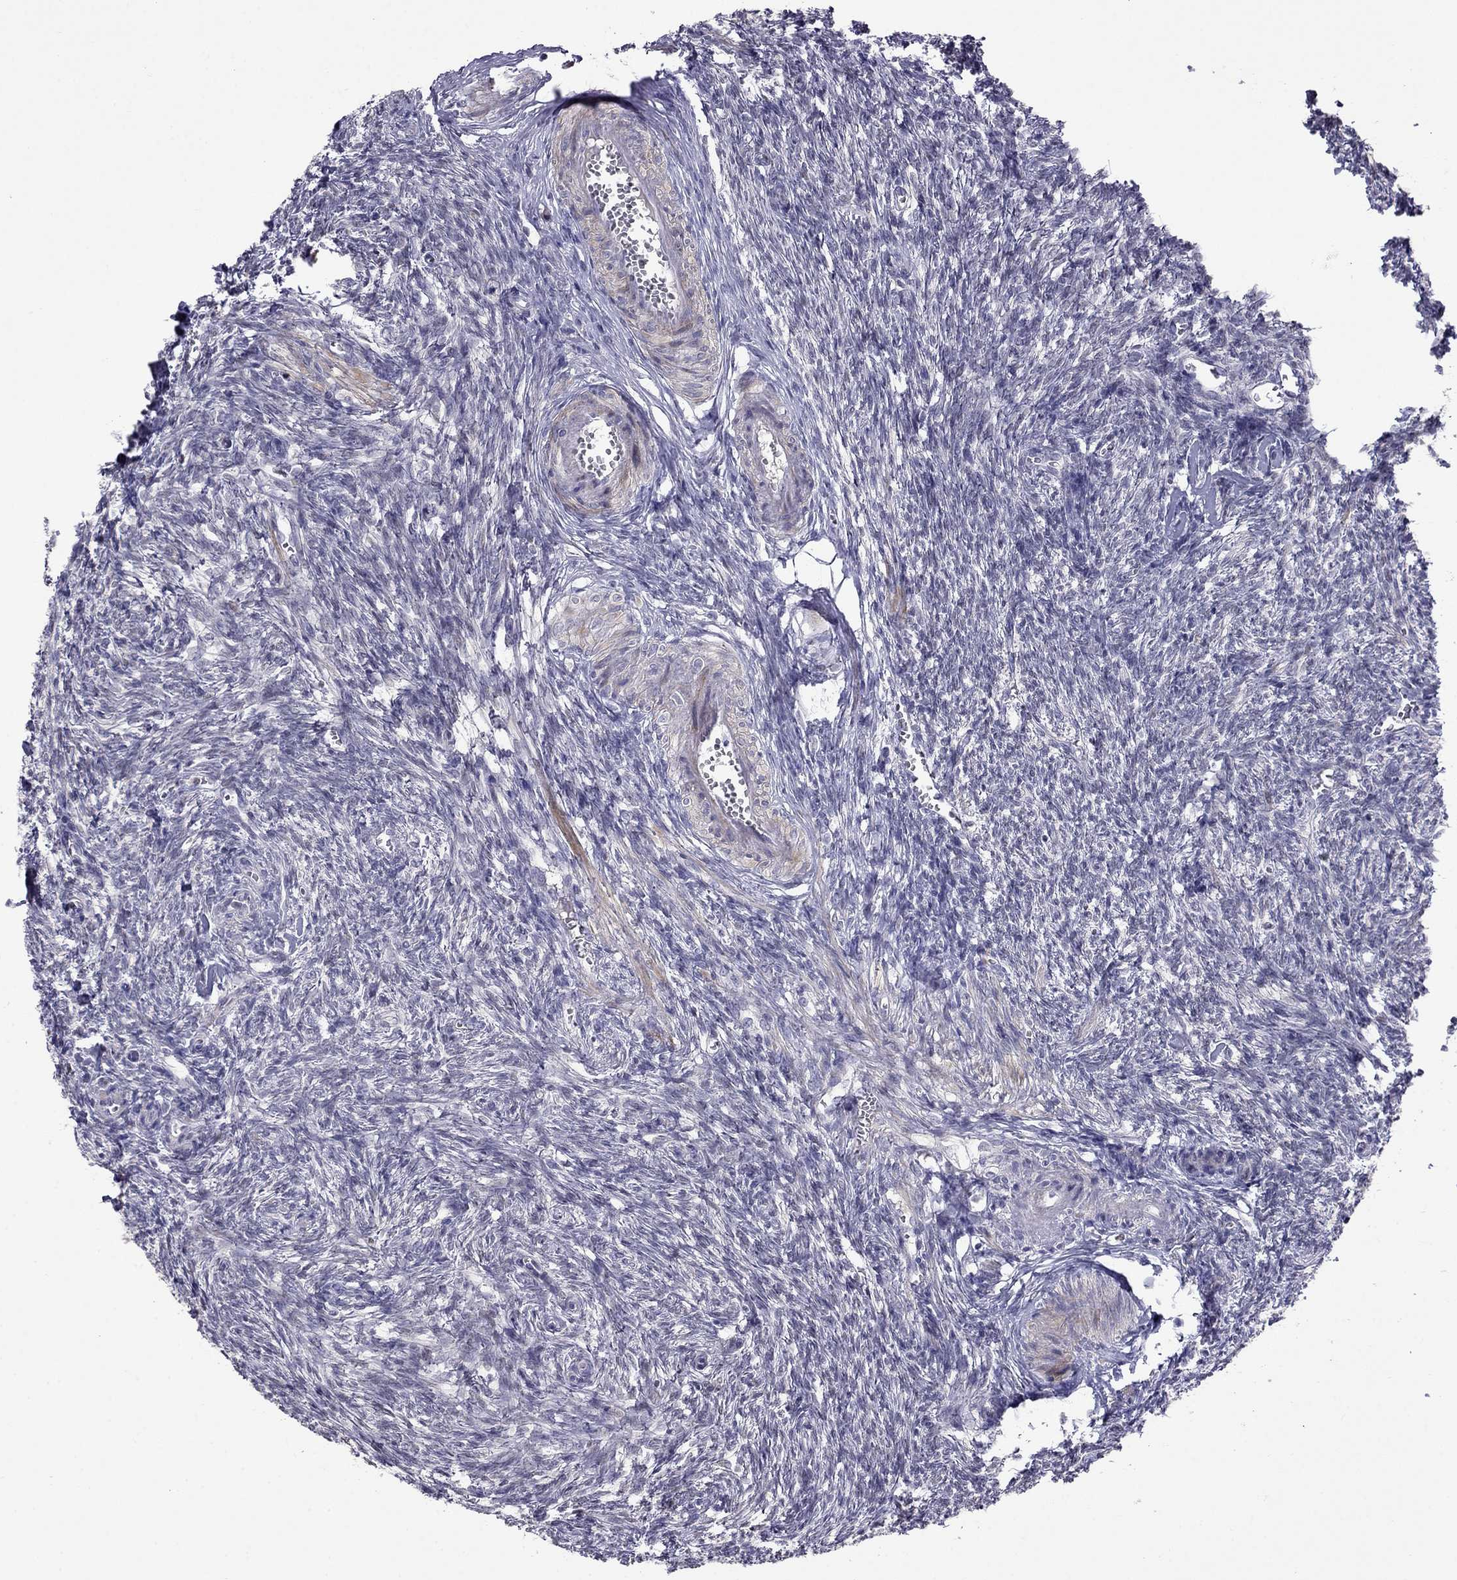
{"staining": {"intensity": "weak", "quantity": "25%-75%", "location": "cytoplasmic/membranous"}, "tissue": "ovary", "cell_type": "Follicle cells", "image_type": "normal", "snomed": [{"axis": "morphology", "description": "Normal tissue, NOS"}, {"axis": "topography", "description": "Ovary"}], "caption": "An IHC photomicrograph of benign tissue is shown. Protein staining in brown highlights weak cytoplasmic/membranous positivity in ovary within follicle cells.", "gene": "LRRC39", "patient": {"sex": "female", "age": 43}}